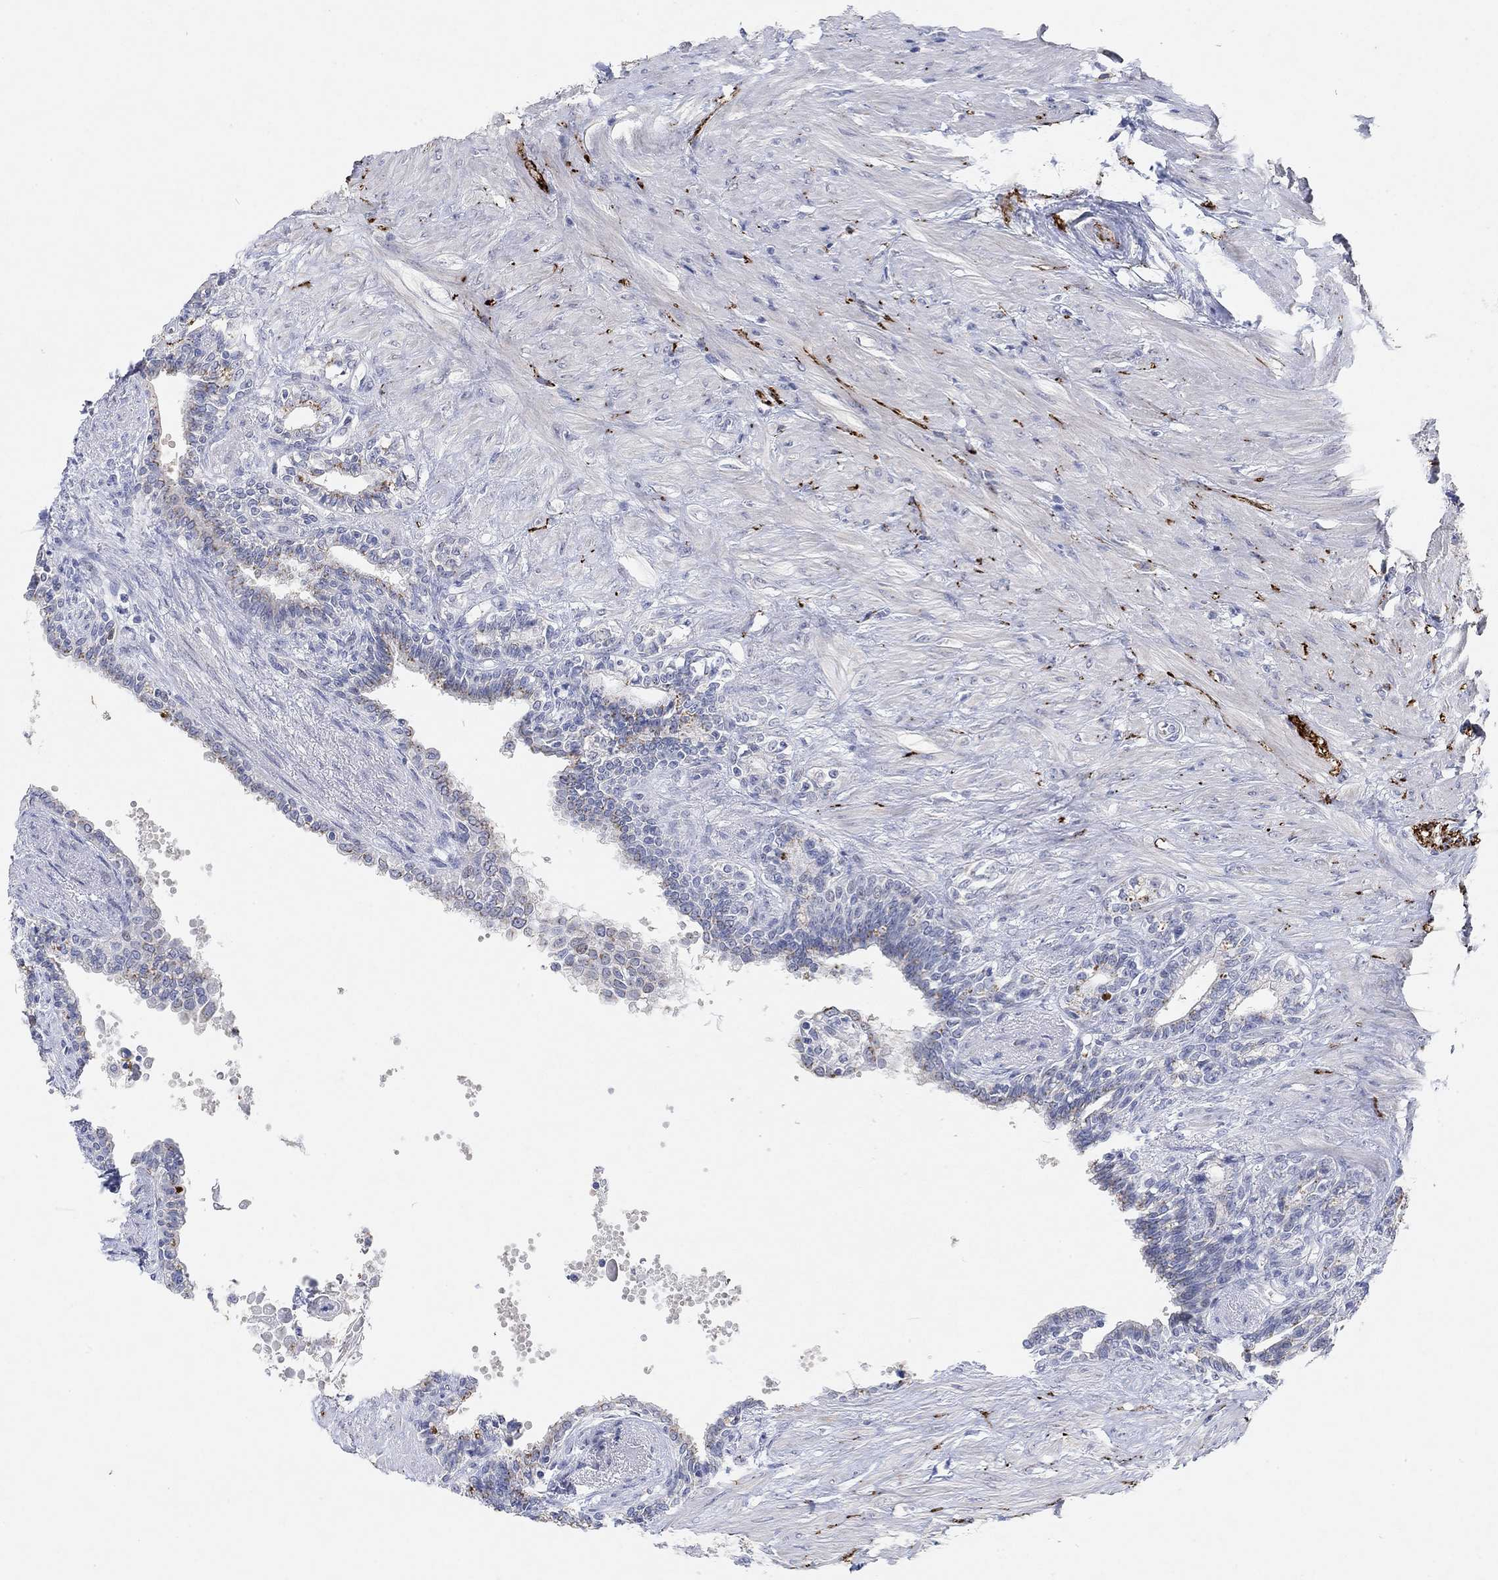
{"staining": {"intensity": "moderate", "quantity": "<25%", "location": "cytoplasmic/membranous"}, "tissue": "seminal vesicle", "cell_type": "Glandular cells", "image_type": "normal", "snomed": [{"axis": "morphology", "description": "Normal tissue, NOS"}, {"axis": "morphology", "description": "Urothelial carcinoma, NOS"}, {"axis": "topography", "description": "Urinary bladder"}, {"axis": "topography", "description": "Seminal veicle"}], "caption": "Approximately <25% of glandular cells in benign human seminal vesicle demonstrate moderate cytoplasmic/membranous protein expression as visualized by brown immunohistochemical staining.", "gene": "VAT1L", "patient": {"sex": "male", "age": 76}}